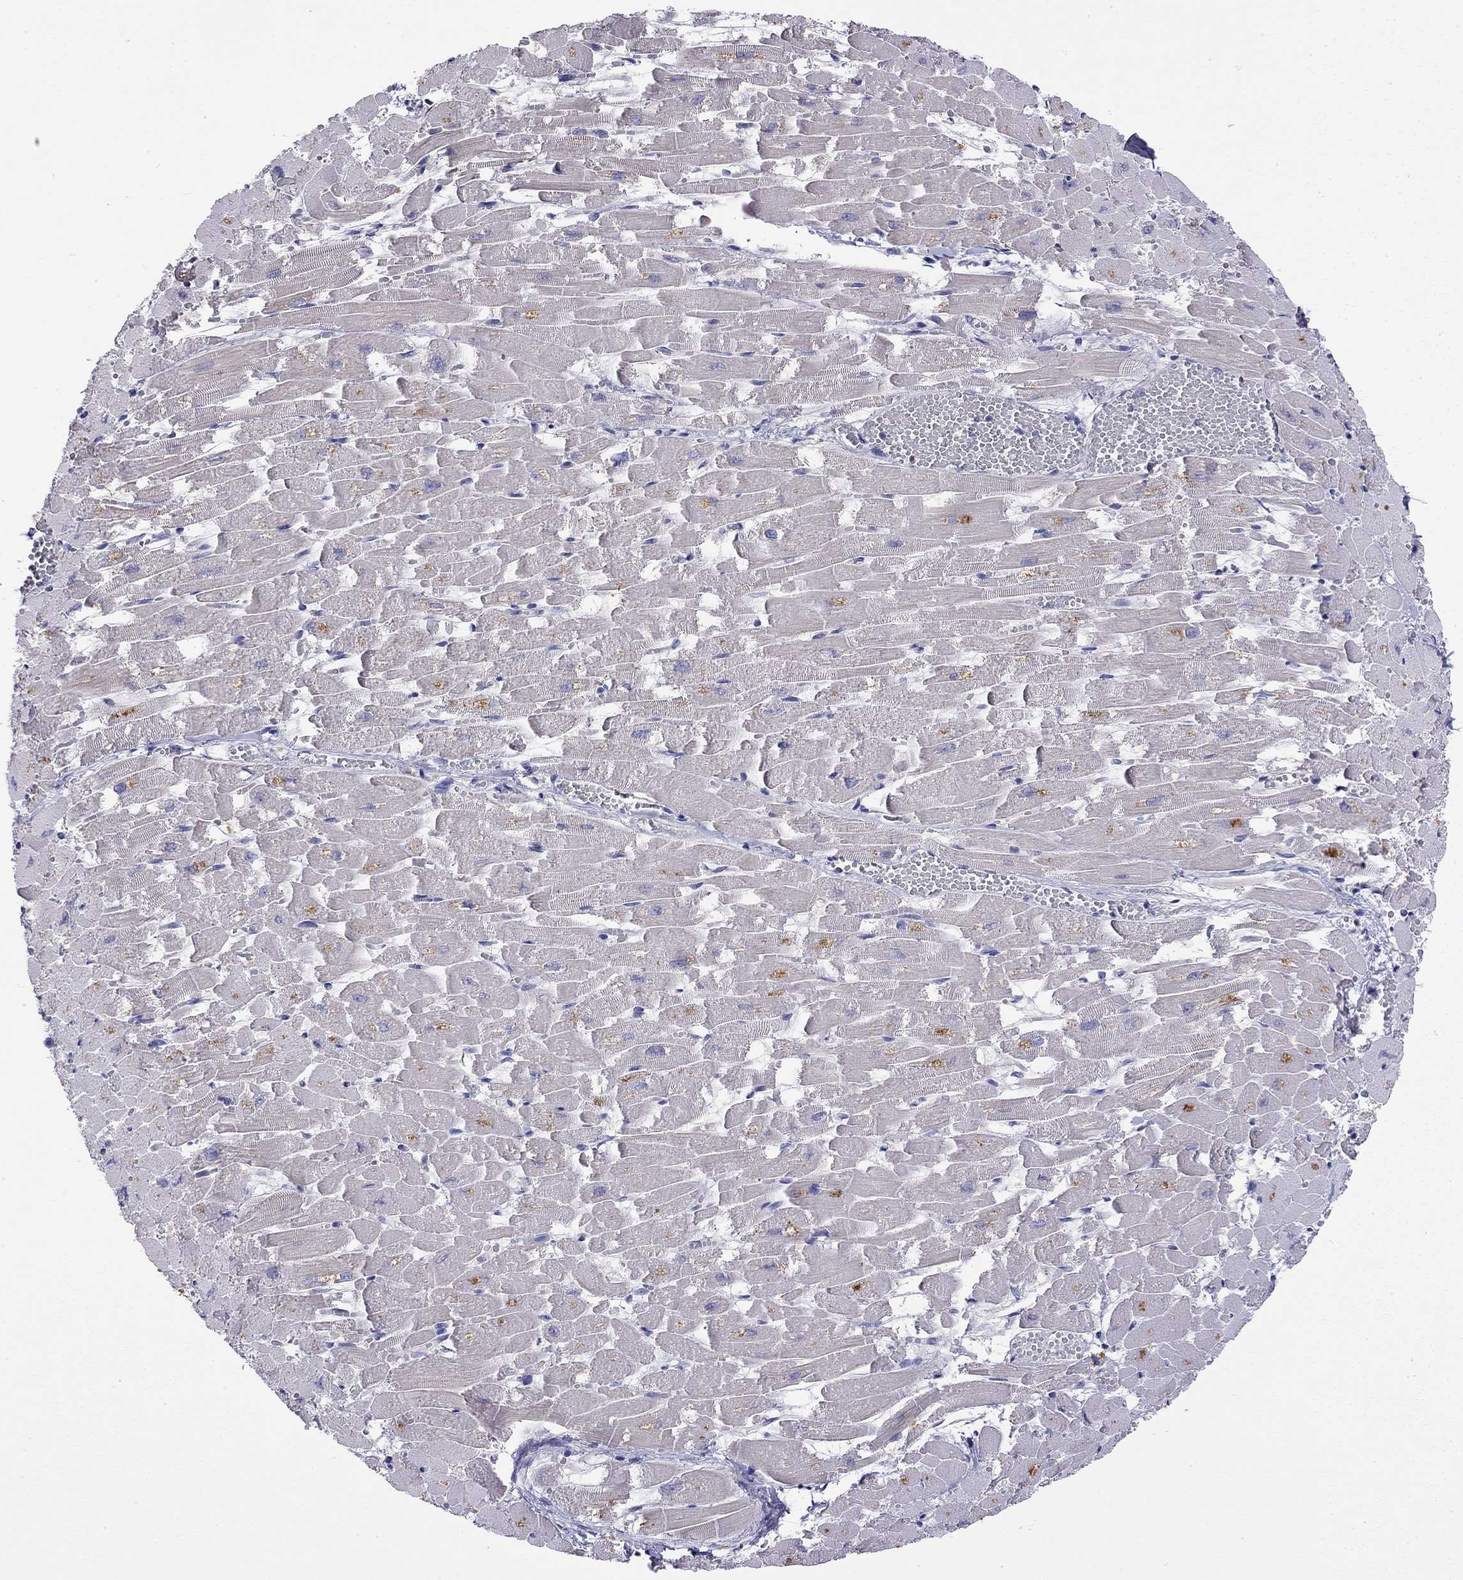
{"staining": {"intensity": "negative", "quantity": "none", "location": "none"}, "tissue": "heart muscle", "cell_type": "Cardiomyocytes", "image_type": "normal", "snomed": [{"axis": "morphology", "description": "Normal tissue, NOS"}, {"axis": "topography", "description": "Heart"}], "caption": "A histopathology image of heart muscle stained for a protein reveals no brown staining in cardiomyocytes. (Brightfield microscopy of DAB immunohistochemistry at high magnification).", "gene": "RTL1", "patient": {"sex": "female", "age": 52}}